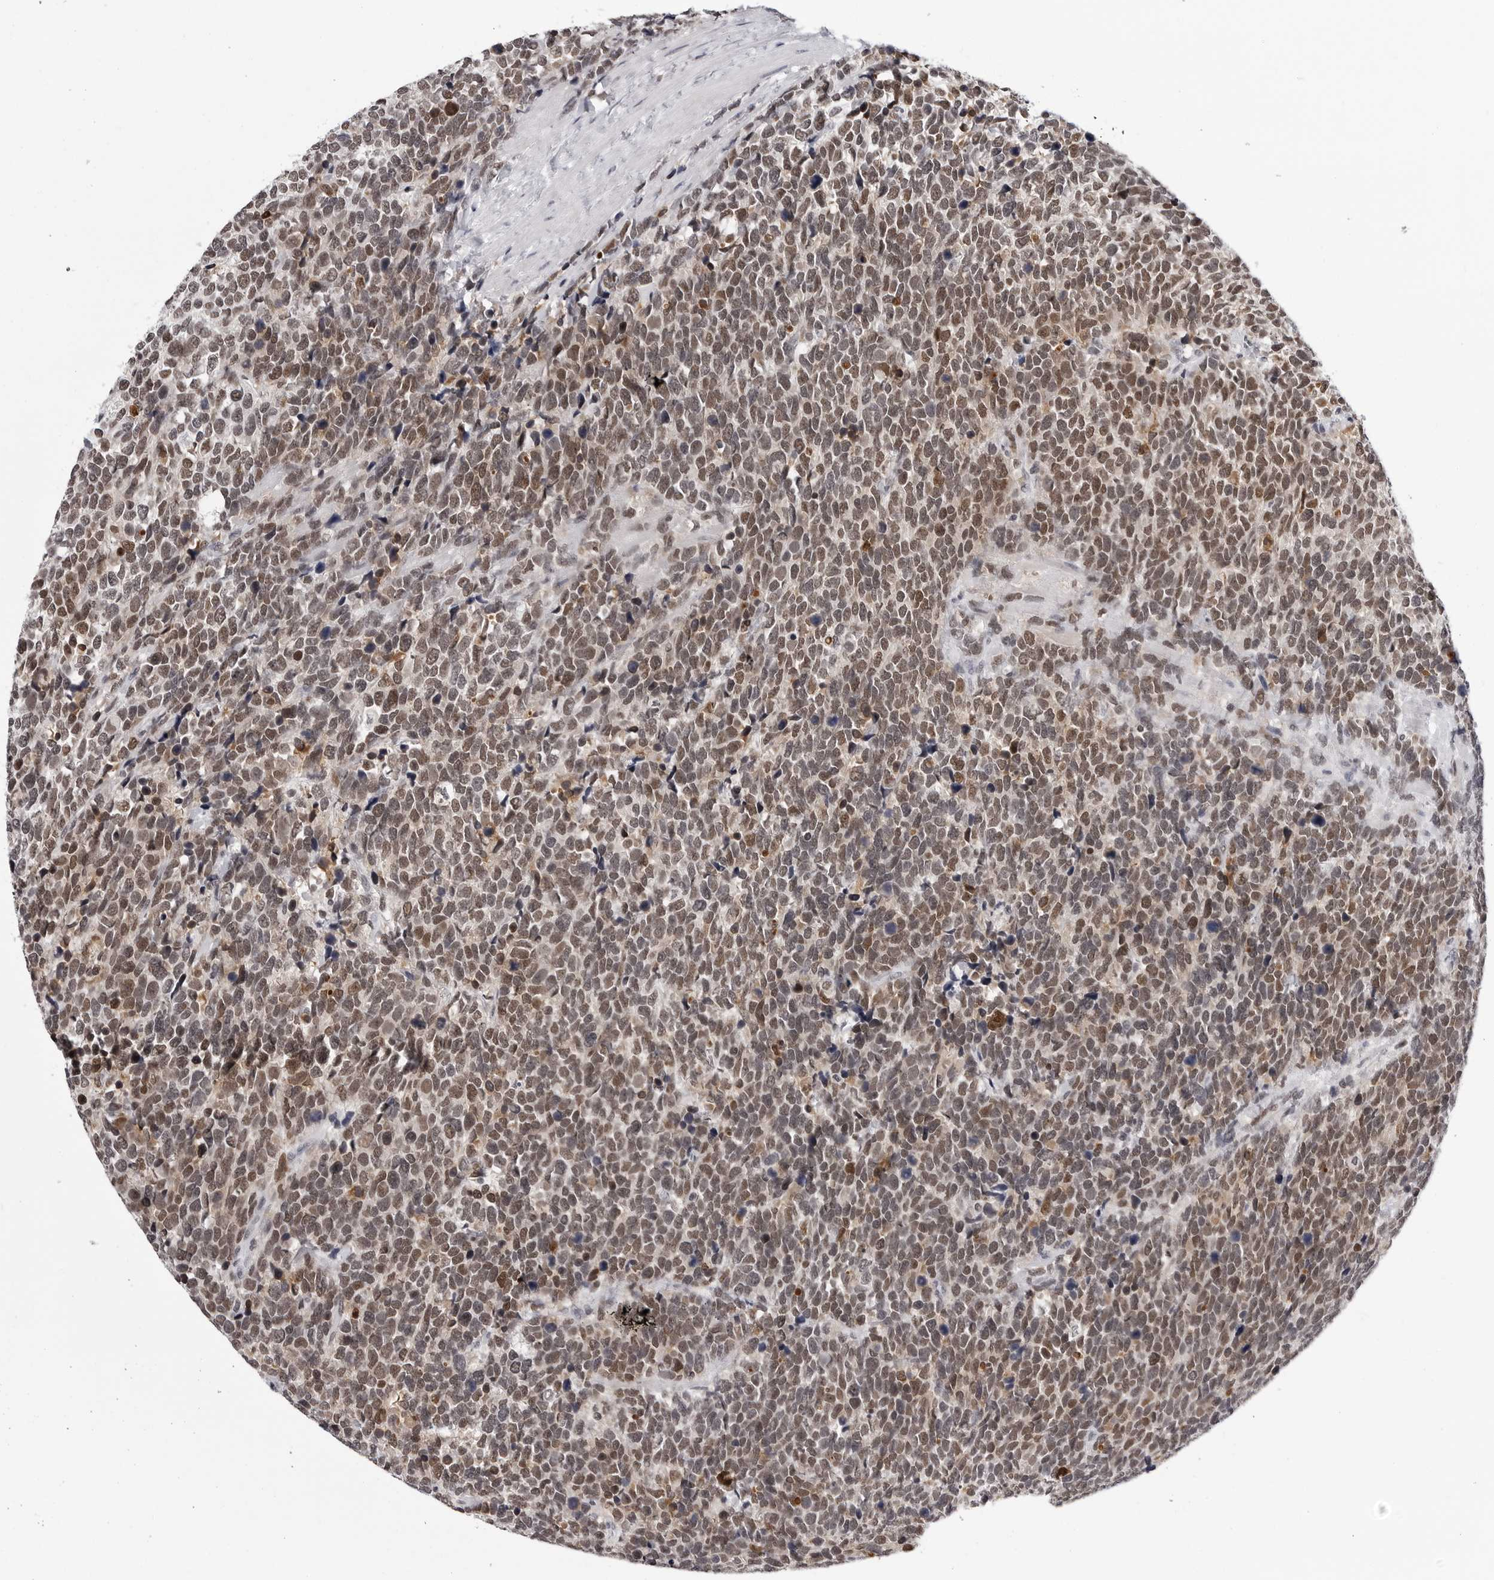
{"staining": {"intensity": "weak", "quantity": ">75%", "location": "nuclear"}, "tissue": "urothelial cancer", "cell_type": "Tumor cells", "image_type": "cancer", "snomed": [{"axis": "morphology", "description": "Urothelial carcinoma, High grade"}, {"axis": "topography", "description": "Urinary bladder"}], "caption": "High-grade urothelial carcinoma stained with IHC shows weak nuclear positivity in about >75% of tumor cells.", "gene": "SF3B4", "patient": {"sex": "female", "age": 82}}